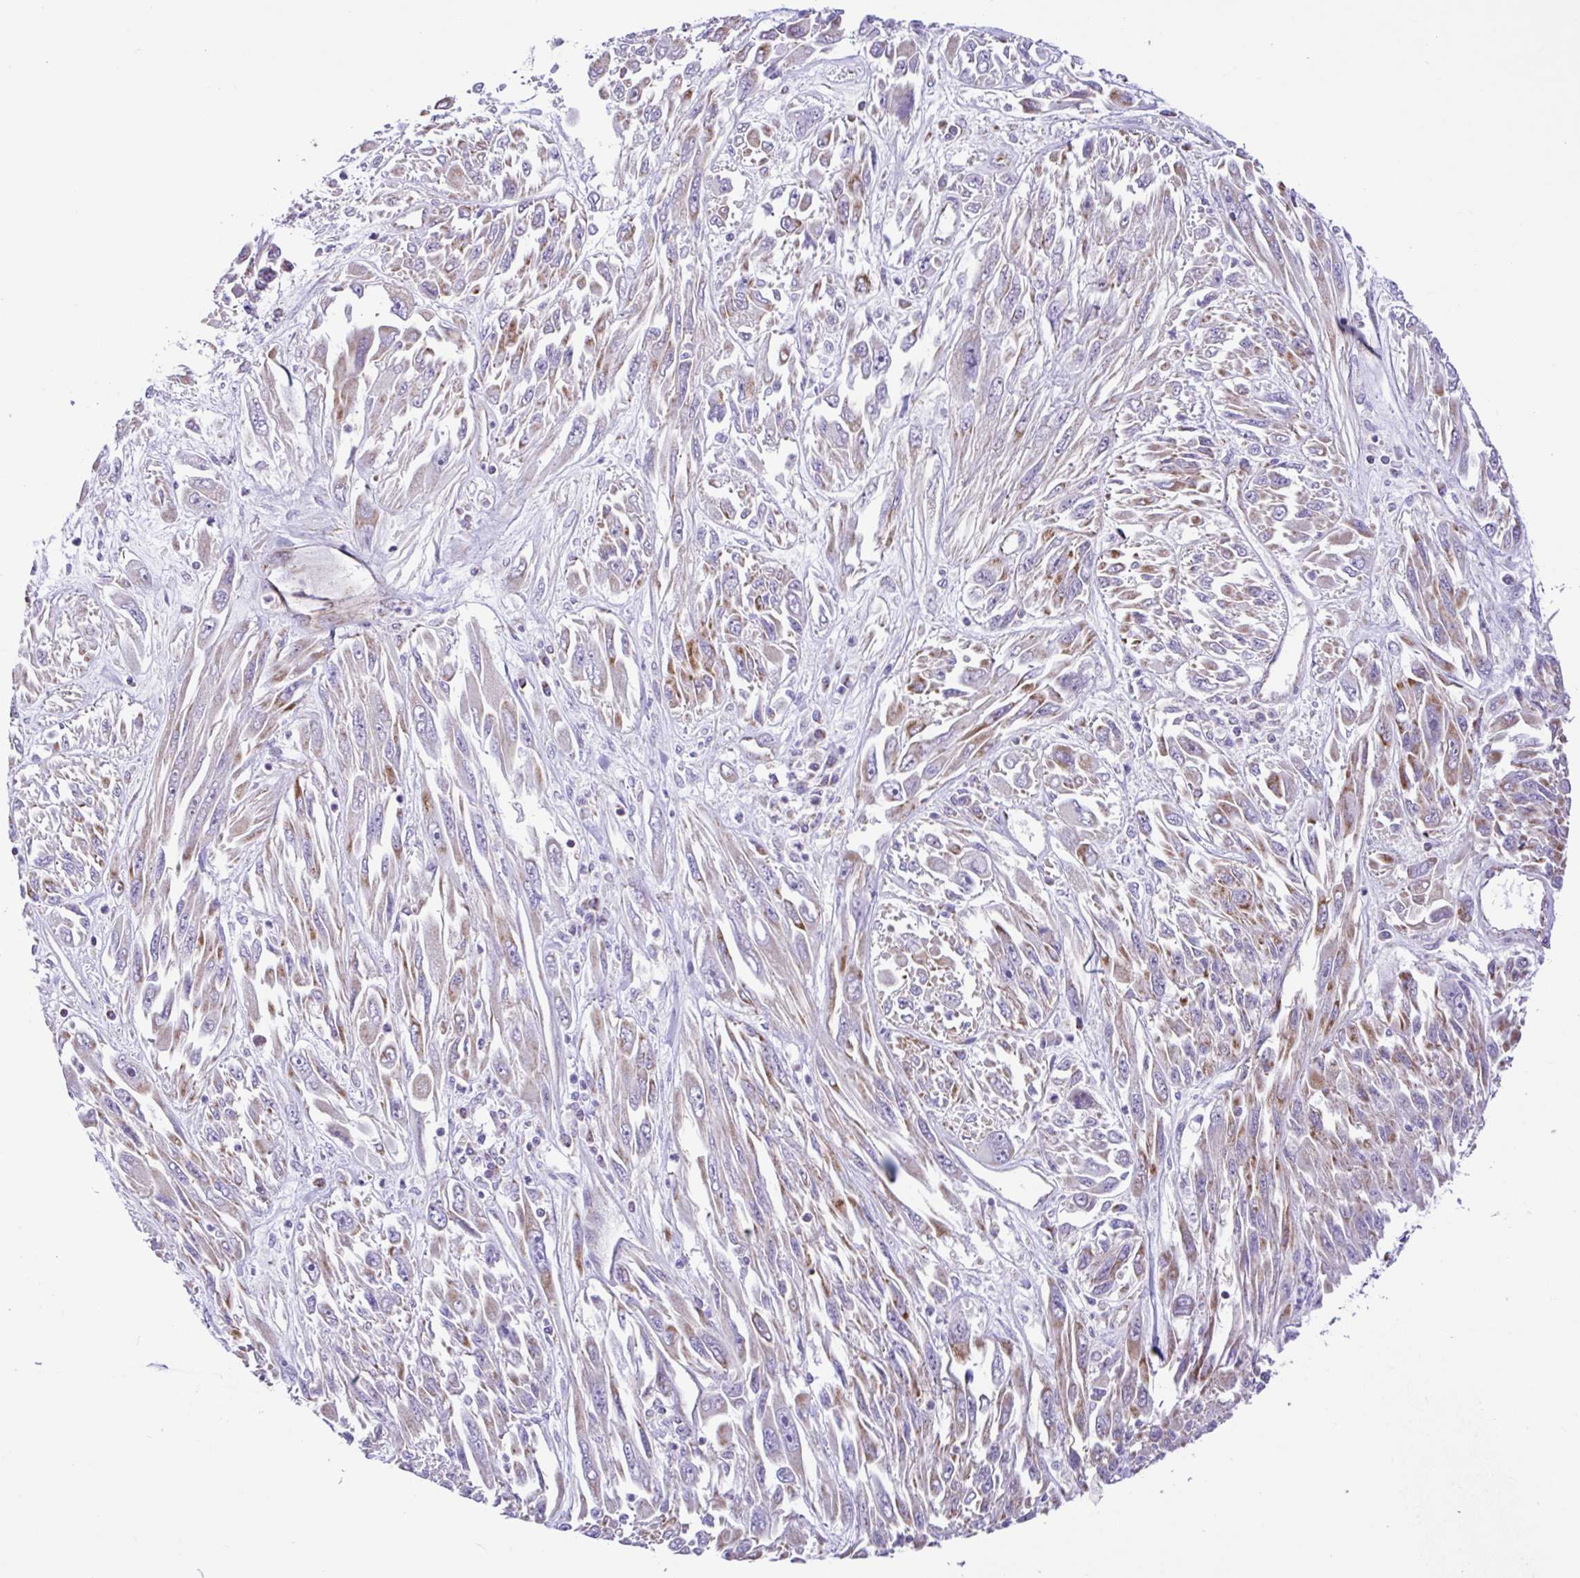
{"staining": {"intensity": "moderate", "quantity": "25%-75%", "location": "cytoplasmic/membranous"}, "tissue": "melanoma", "cell_type": "Tumor cells", "image_type": "cancer", "snomed": [{"axis": "morphology", "description": "Malignant melanoma, NOS"}, {"axis": "topography", "description": "Skin"}], "caption": "Human melanoma stained for a protein (brown) displays moderate cytoplasmic/membranous positive positivity in approximately 25%-75% of tumor cells.", "gene": "NDUFS2", "patient": {"sex": "female", "age": 91}}